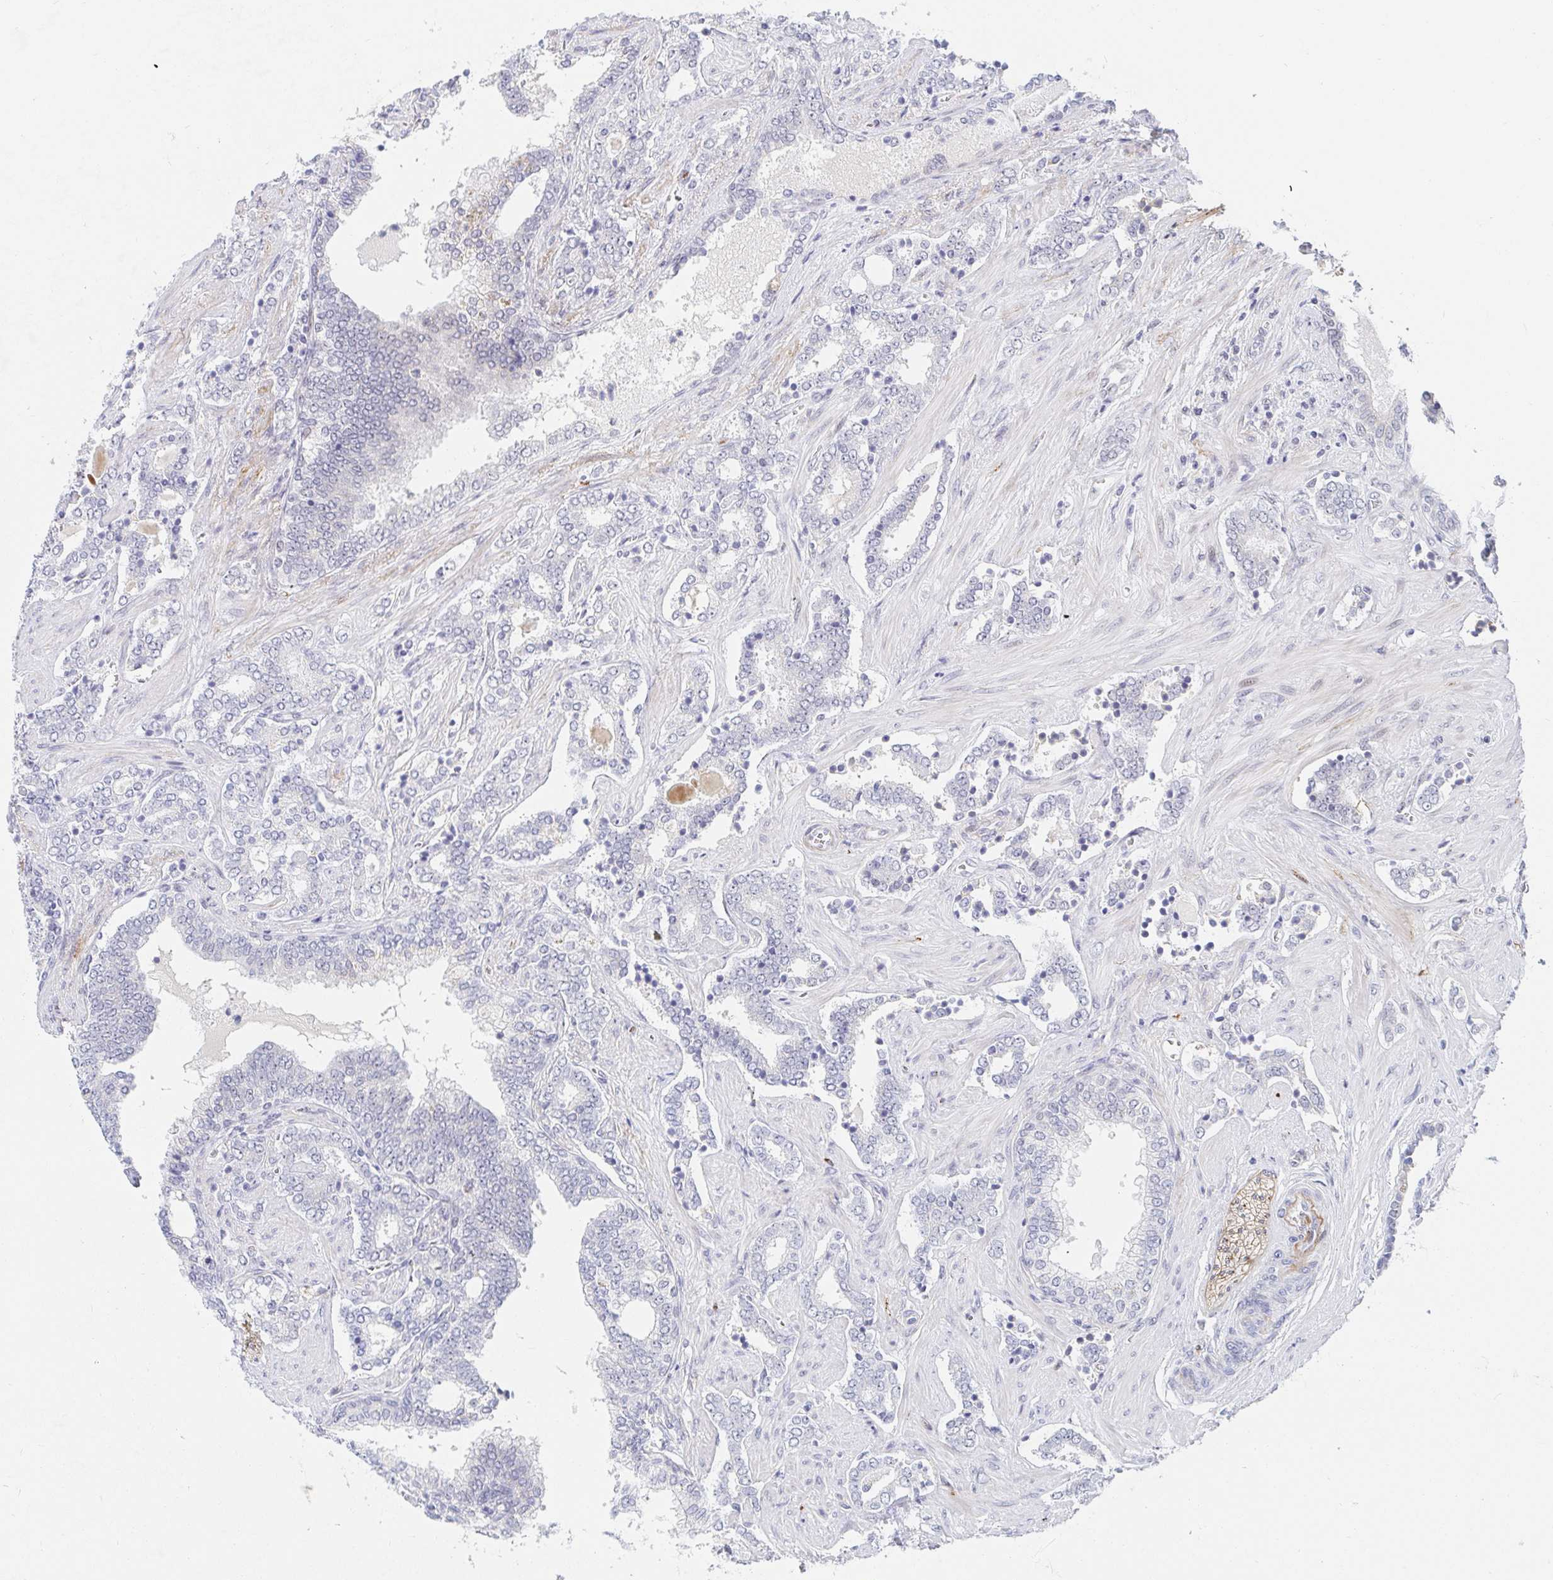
{"staining": {"intensity": "negative", "quantity": "none", "location": "none"}, "tissue": "prostate cancer", "cell_type": "Tumor cells", "image_type": "cancer", "snomed": [{"axis": "morphology", "description": "Adenocarcinoma, High grade"}, {"axis": "topography", "description": "Prostate"}], "caption": "This is a image of immunohistochemistry (IHC) staining of prostate high-grade adenocarcinoma, which shows no staining in tumor cells.", "gene": "COL28A1", "patient": {"sex": "male", "age": 60}}